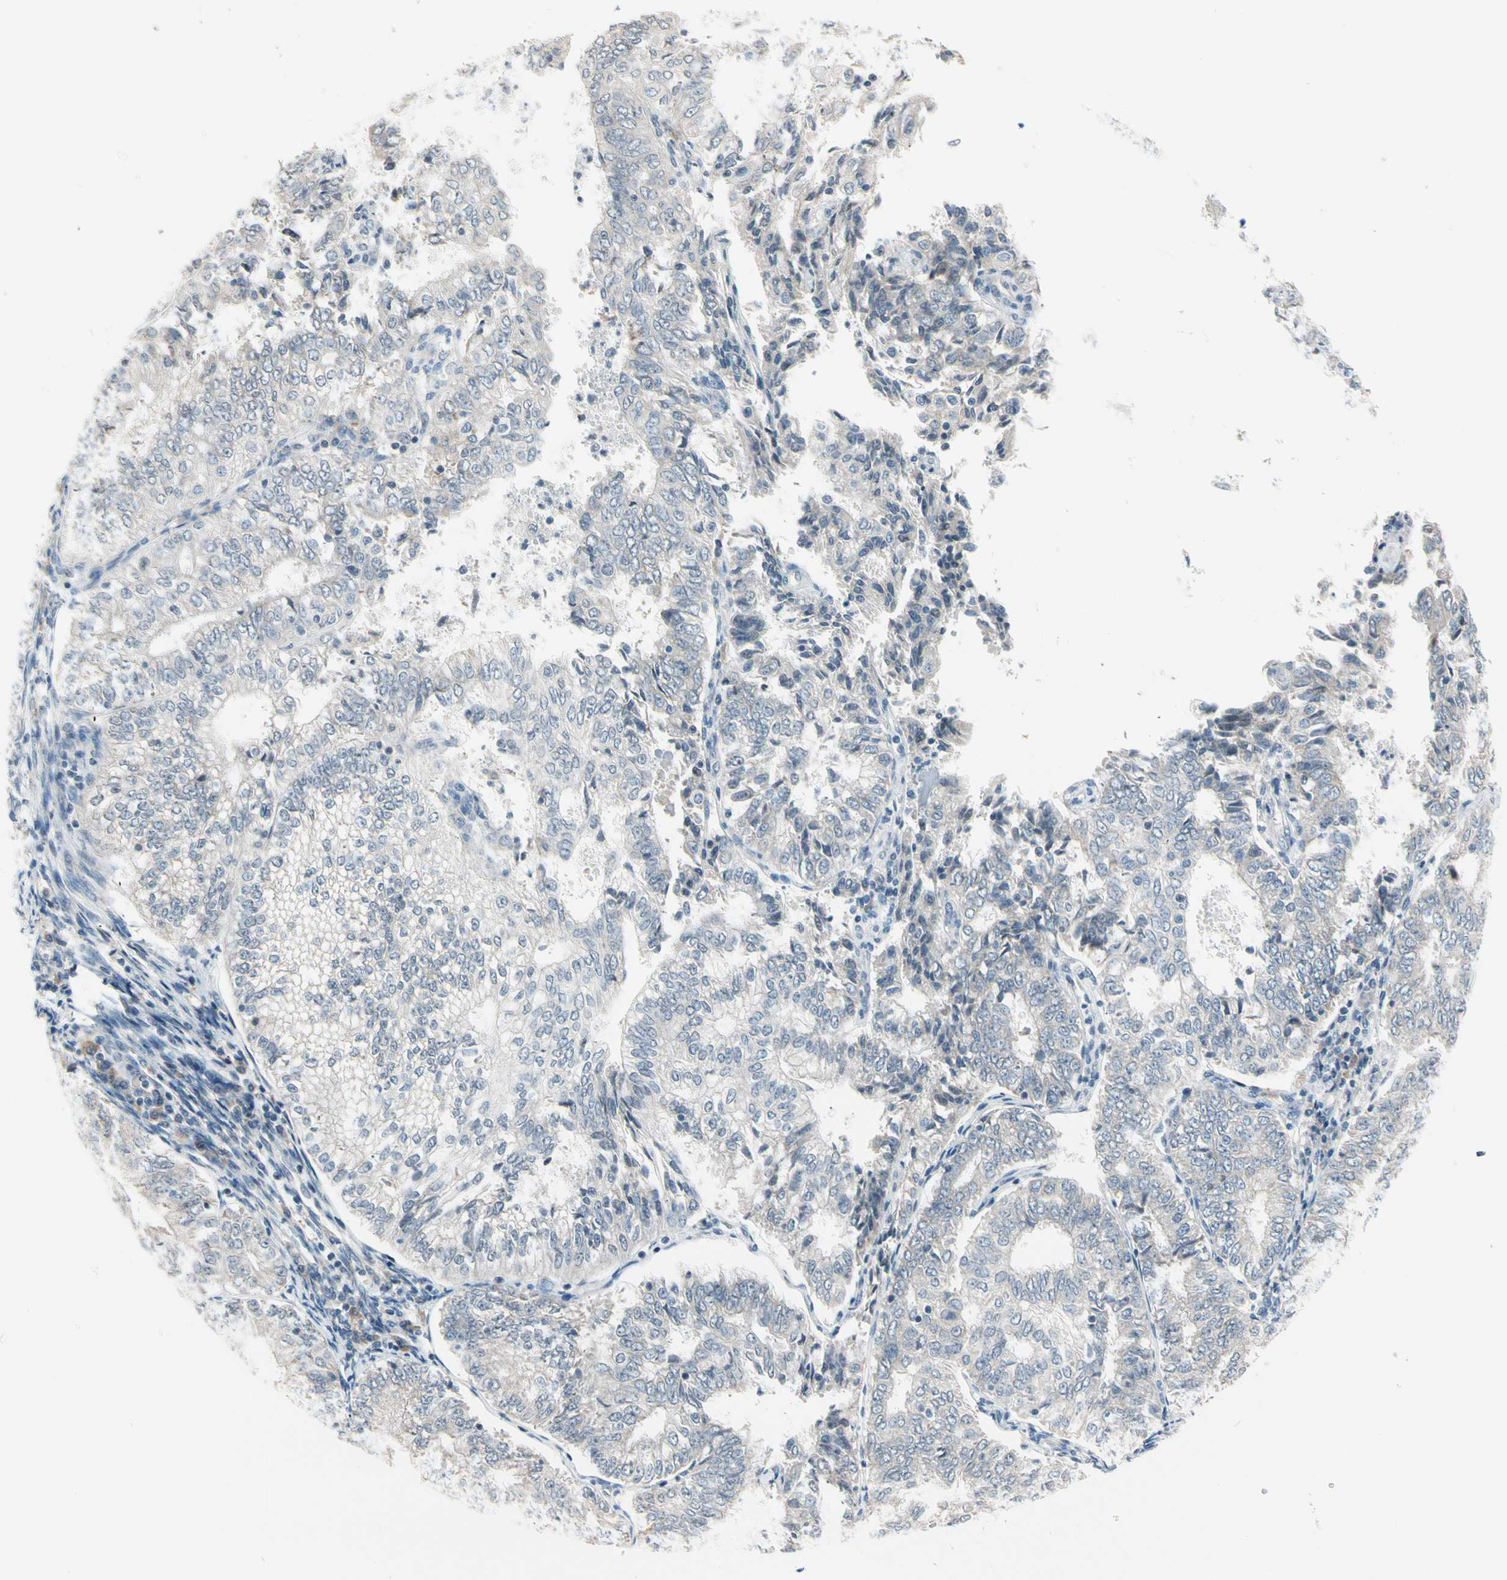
{"staining": {"intensity": "negative", "quantity": "none", "location": "none"}, "tissue": "endometrial cancer", "cell_type": "Tumor cells", "image_type": "cancer", "snomed": [{"axis": "morphology", "description": "Adenocarcinoma, NOS"}, {"axis": "topography", "description": "Endometrium"}], "caption": "This histopathology image is of adenocarcinoma (endometrial) stained with immunohistochemistry to label a protein in brown with the nuclei are counter-stained blue. There is no staining in tumor cells. Brightfield microscopy of immunohistochemistry stained with DAB (brown) and hematoxylin (blue), captured at high magnification.", "gene": "PIP5K1B", "patient": {"sex": "female", "age": 69}}